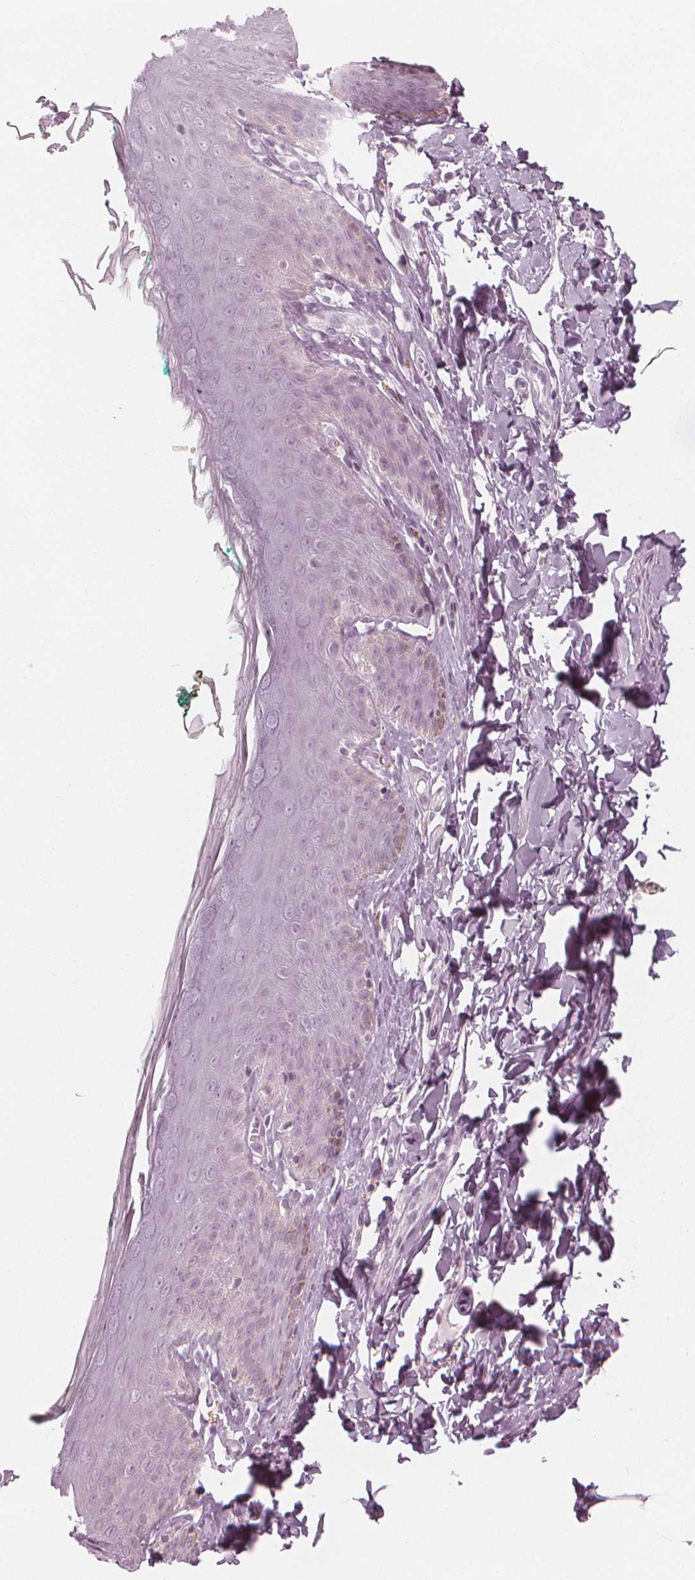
{"staining": {"intensity": "weak", "quantity": "<25%", "location": "cytoplasmic/membranous"}, "tissue": "skin", "cell_type": "Epidermal cells", "image_type": "normal", "snomed": [{"axis": "morphology", "description": "Normal tissue, NOS"}, {"axis": "topography", "description": "Vulva"}, {"axis": "topography", "description": "Peripheral nerve tissue"}], "caption": "IHC of benign skin demonstrates no staining in epidermal cells.", "gene": "PAEP", "patient": {"sex": "female", "age": 66}}